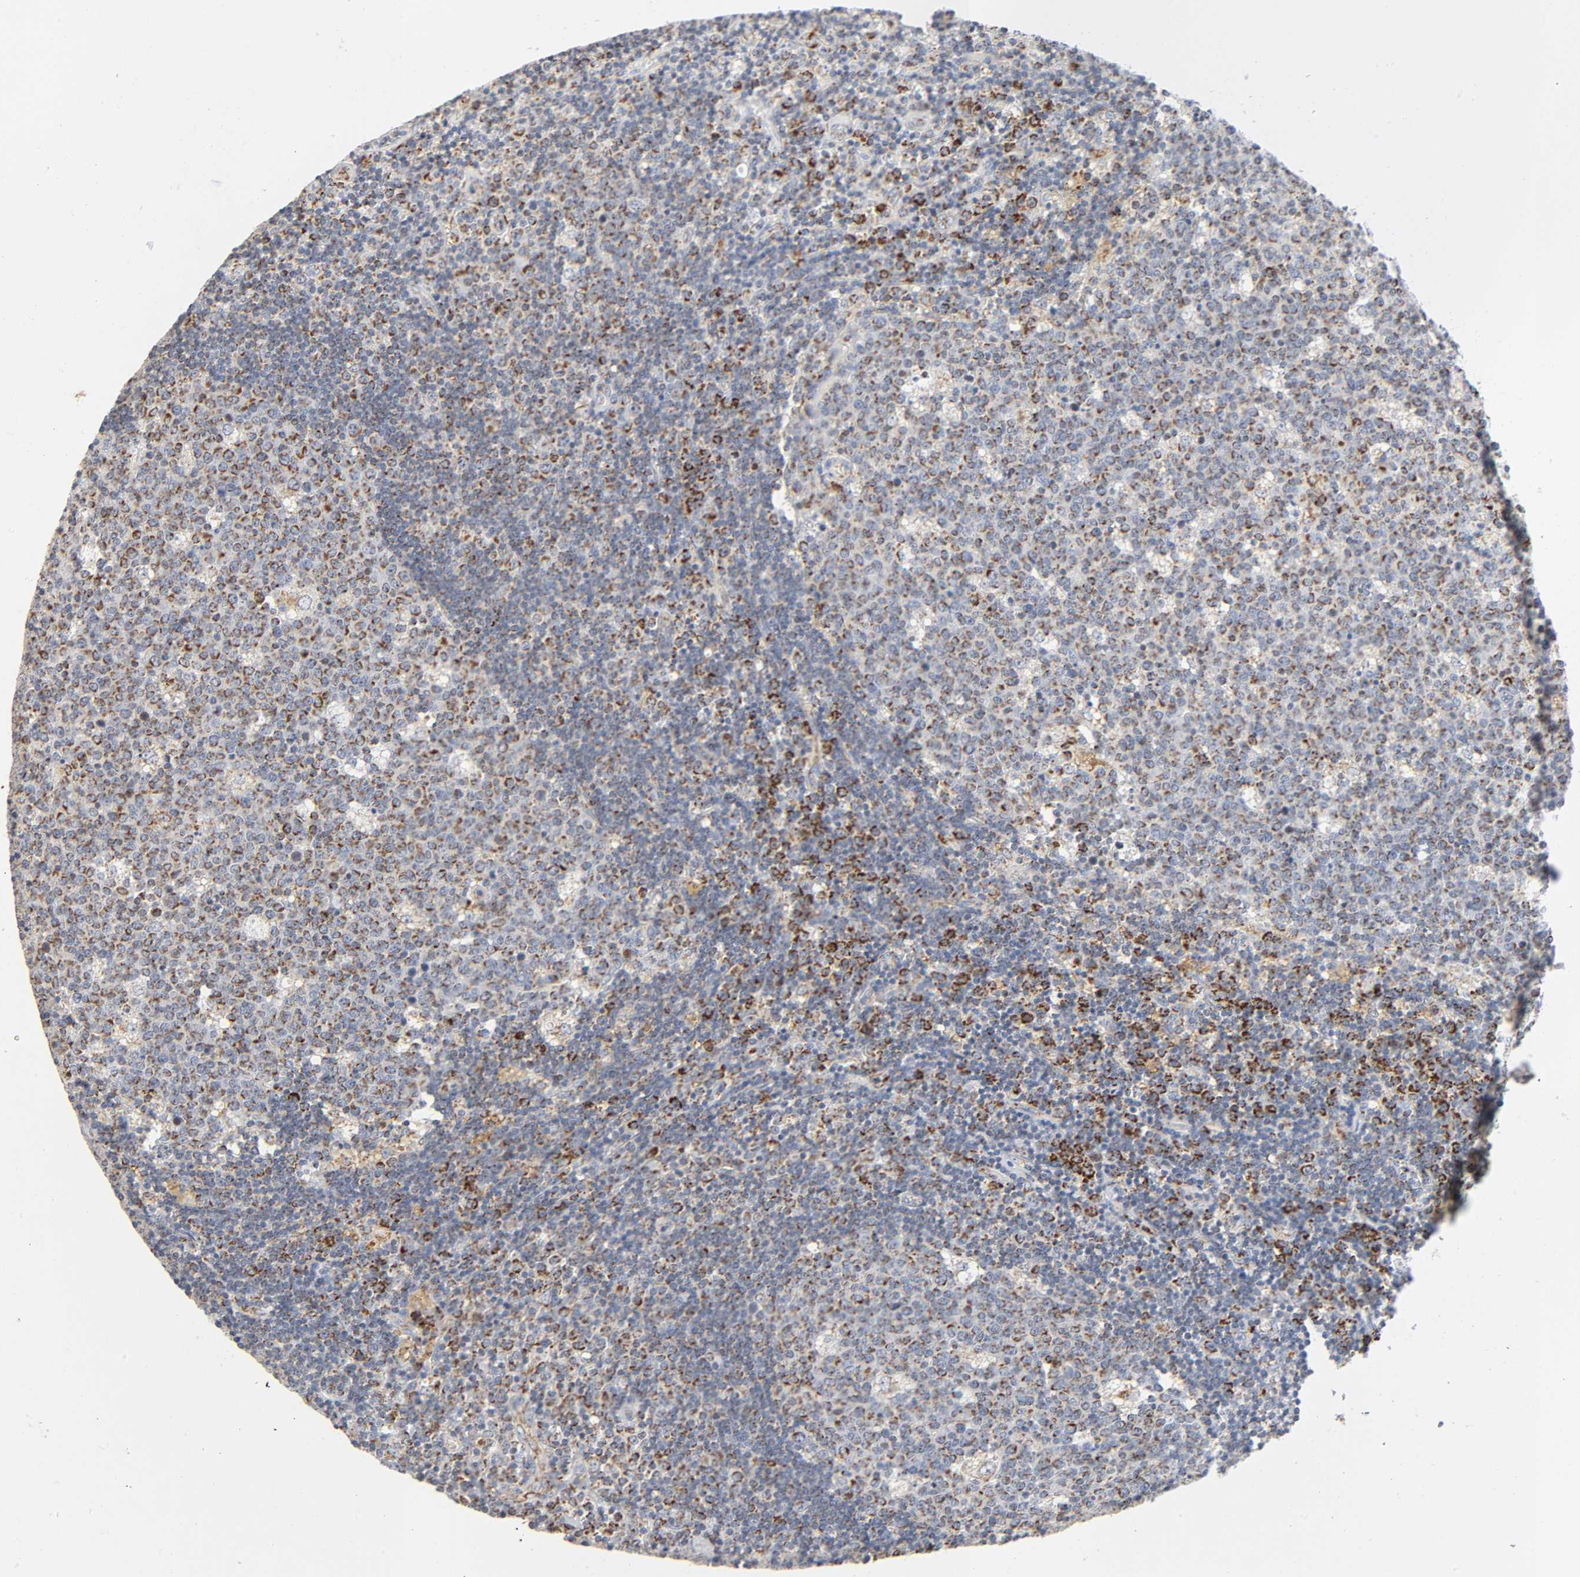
{"staining": {"intensity": "strong", "quantity": ">75%", "location": "cytoplasmic/membranous"}, "tissue": "lymph node", "cell_type": "Germinal center cells", "image_type": "normal", "snomed": [{"axis": "morphology", "description": "Normal tissue, NOS"}, {"axis": "topography", "description": "Lymph node"}, {"axis": "topography", "description": "Salivary gland"}], "caption": "IHC photomicrograph of unremarkable human lymph node stained for a protein (brown), which displays high levels of strong cytoplasmic/membranous positivity in approximately >75% of germinal center cells.", "gene": "BAK1", "patient": {"sex": "male", "age": 8}}